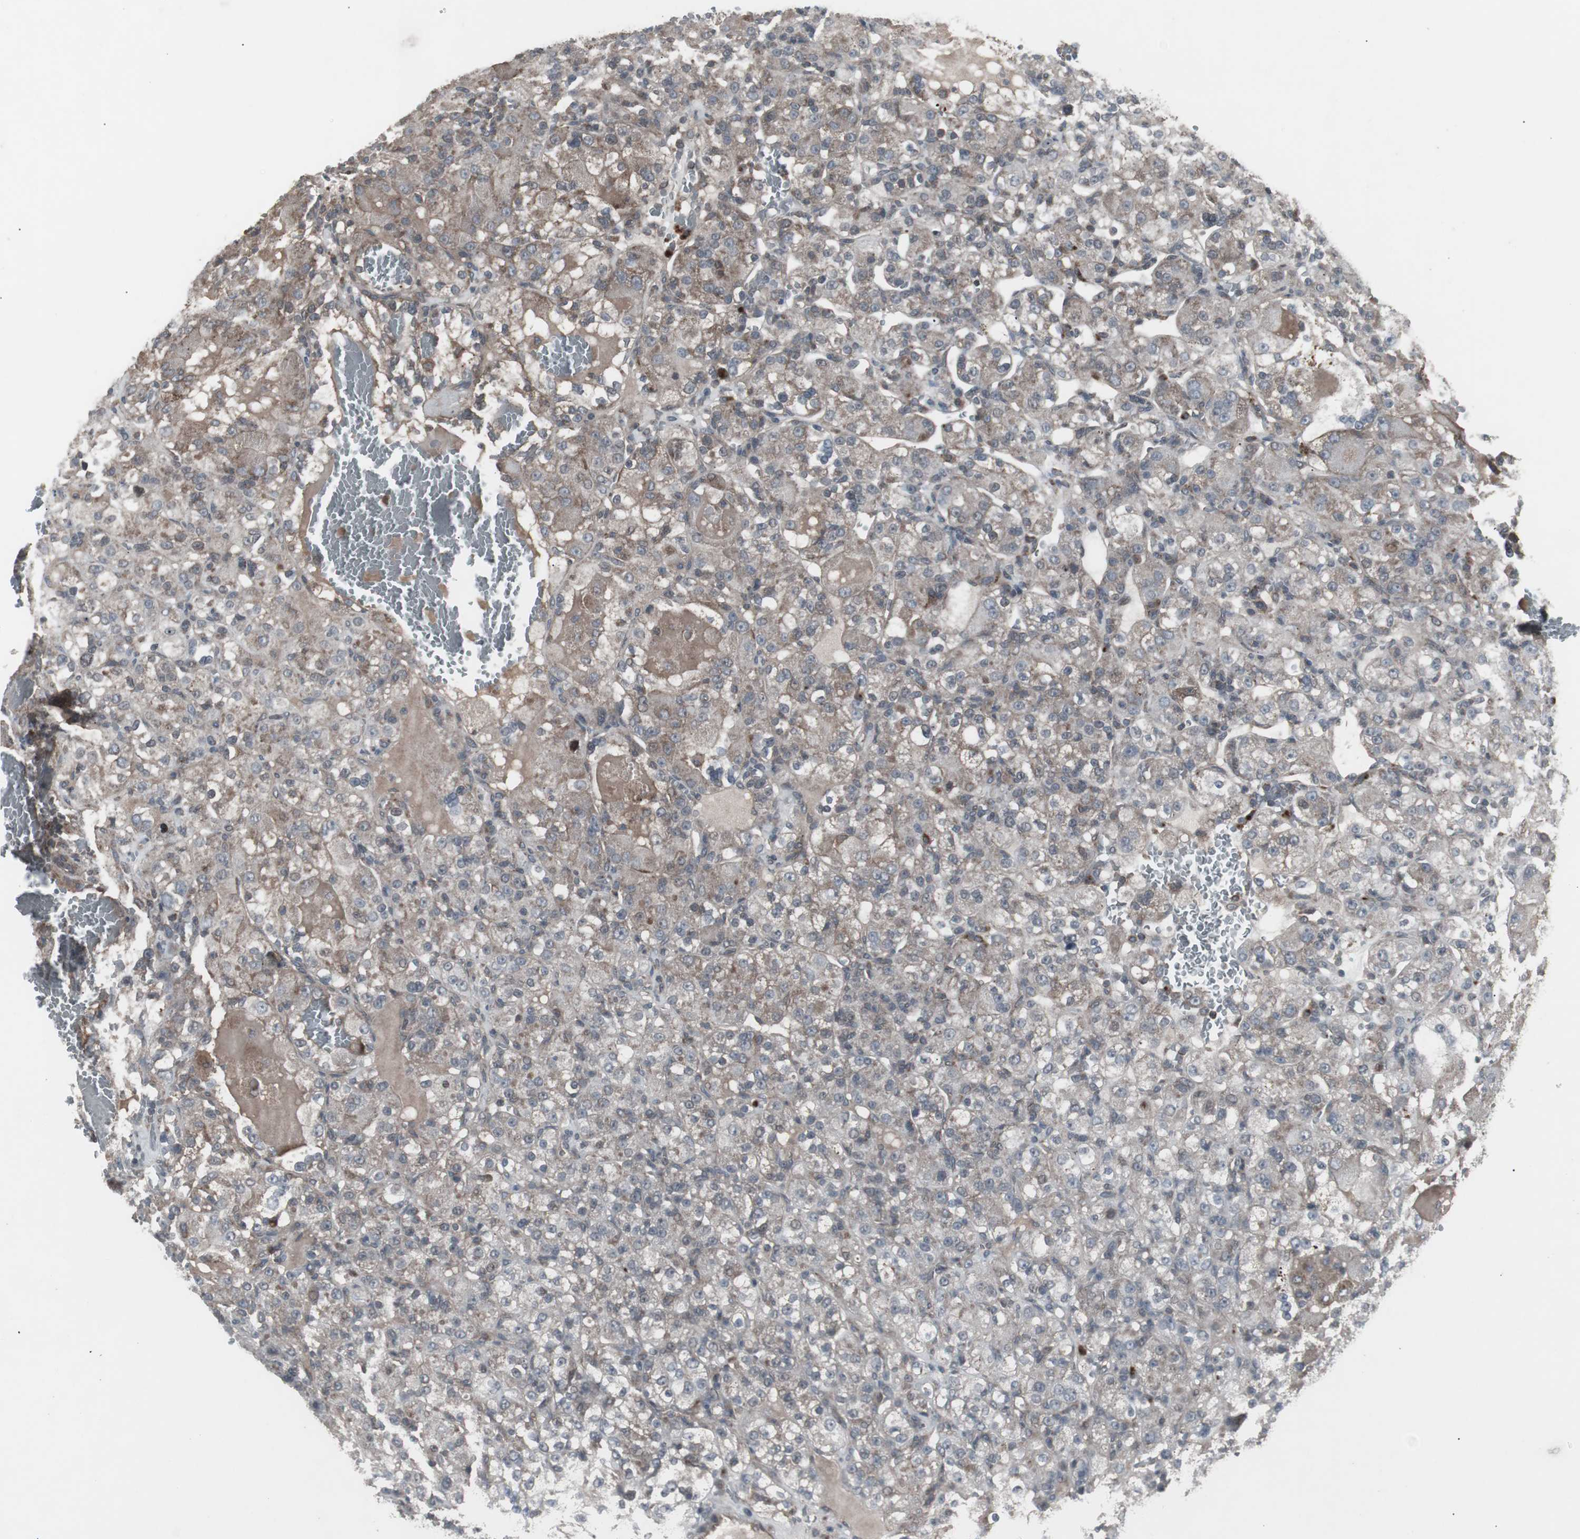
{"staining": {"intensity": "weak", "quantity": "25%-75%", "location": "cytoplasmic/membranous"}, "tissue": "renal cancer", "cell_type": "Tumor cells", "image_type": "cancer", "snomed": [{"axis": "morphology", "description": "Normal tissue, NOS"}, {"axis": "morphology", "description": "Adenocarcinoma, NOS"}, {"axis": "topography", "description": "Kidney"}], "caption": "An image of human renal adenocarcinoma stained for a protein displays weak cytoplasmic/membranous brown staining in tumor cells. The protein of interest is stained brown, and the nuclei are stained in blue (DAB IHC with brightfield microscopy, high magnification).", "gene": "SSTR2", "patient": {"sex": "male", "age": 61}}